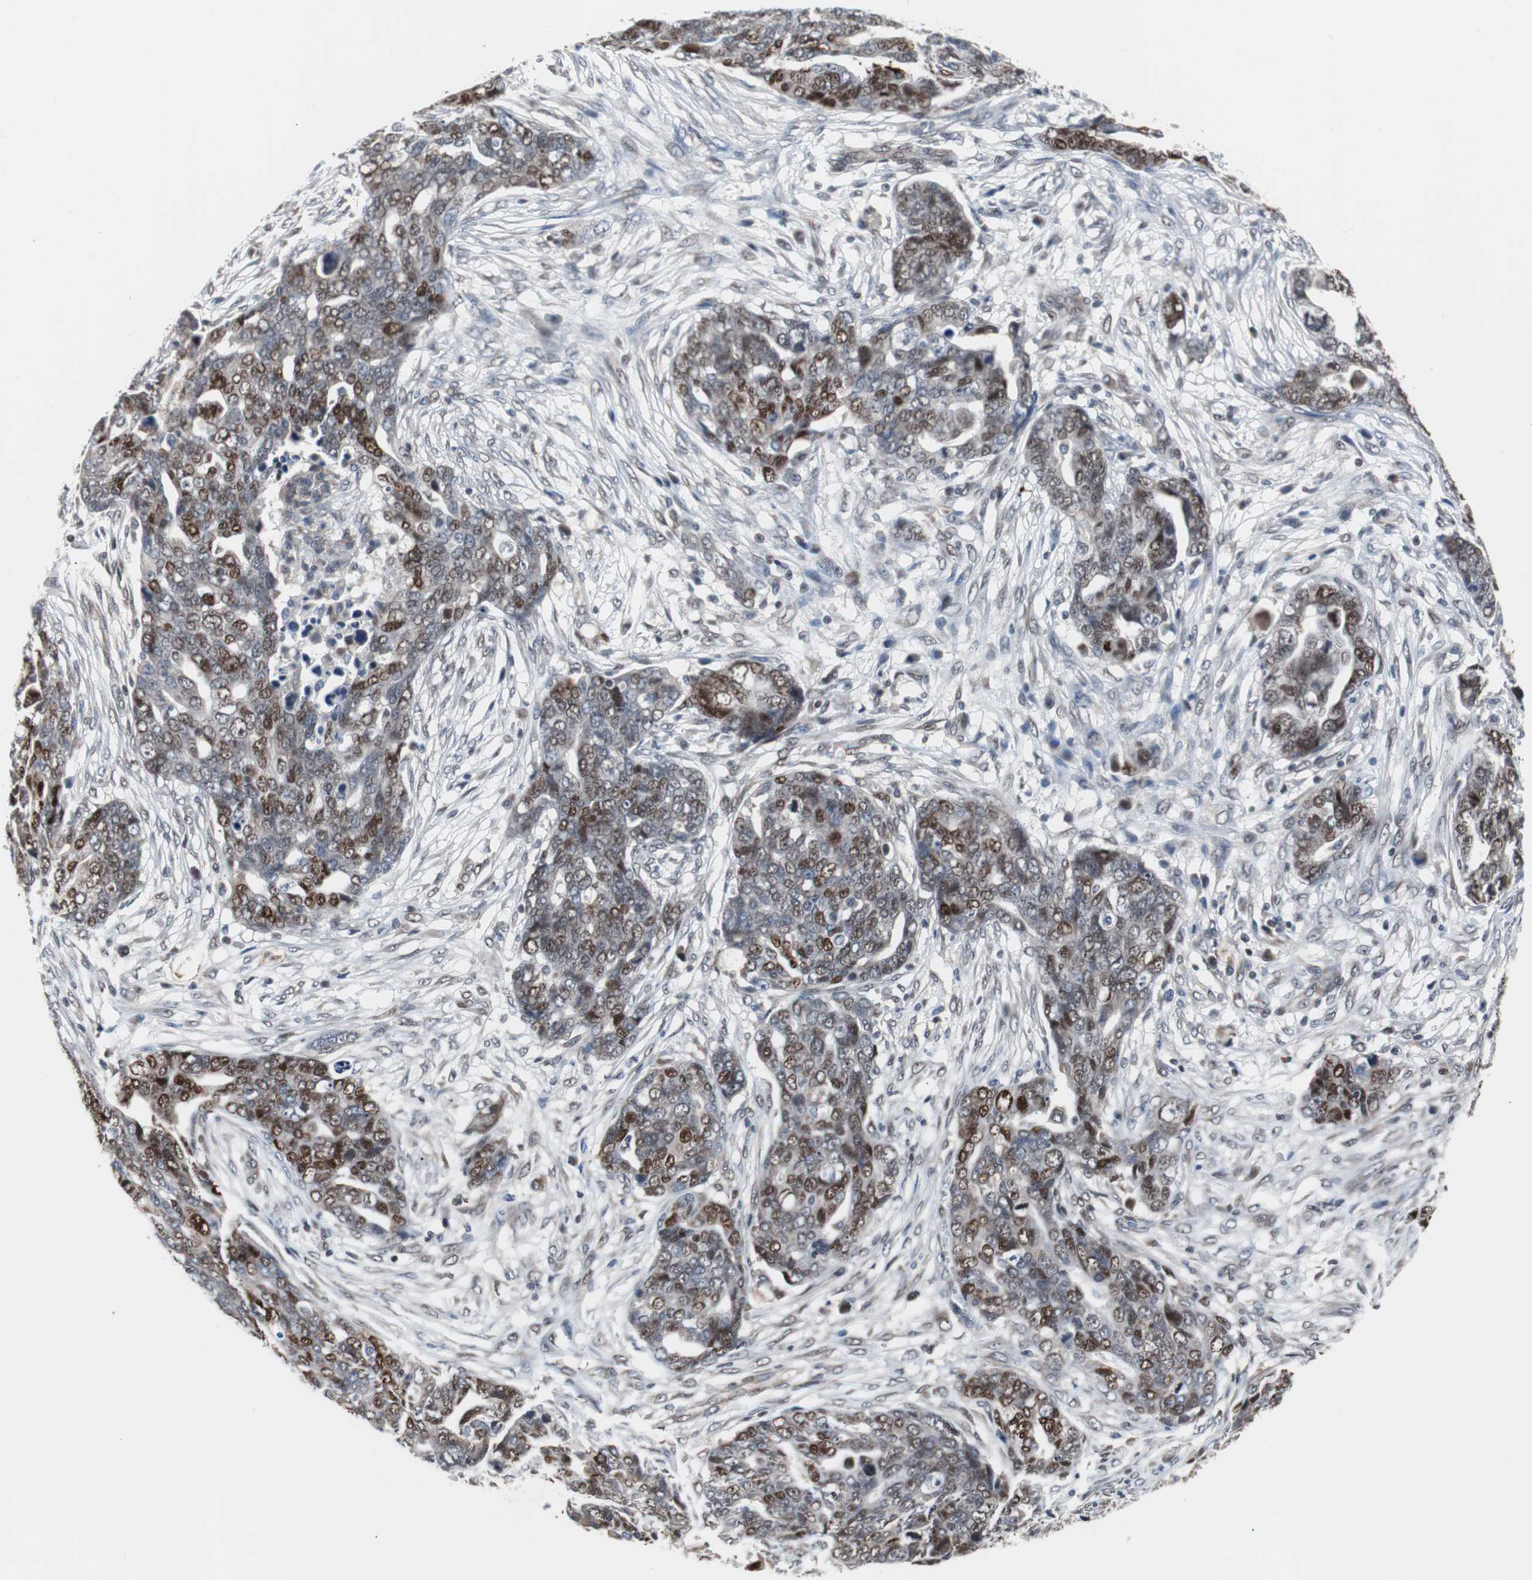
{"staining": {"intensity": "strong", "quantity": "25%-75%", "location": "nuclear"}, "tissue": "ovarian cancer", "cell_type": "Tumor cells", "image_type": "cancer", "snomed": [{"axis": "morphology", "description": "Normal tissue, NOS"}, {"axis": "morphology", "description": "Cystadenocarcinoma, serous, NOS"}, {"axis": "topography", "description": "Fallopian tube"}, {"axis": "topography", "description": "Ovary"}], "caption": "Strong nuclear staining is appreciated in approximately 25%-75% of tumor cells in ovarian cancer. (brown staining indicates protein expression, while blue staining denotes nuclei).", "gene": "ZHX2", "patient": {"sex": "female", "age": 56}}